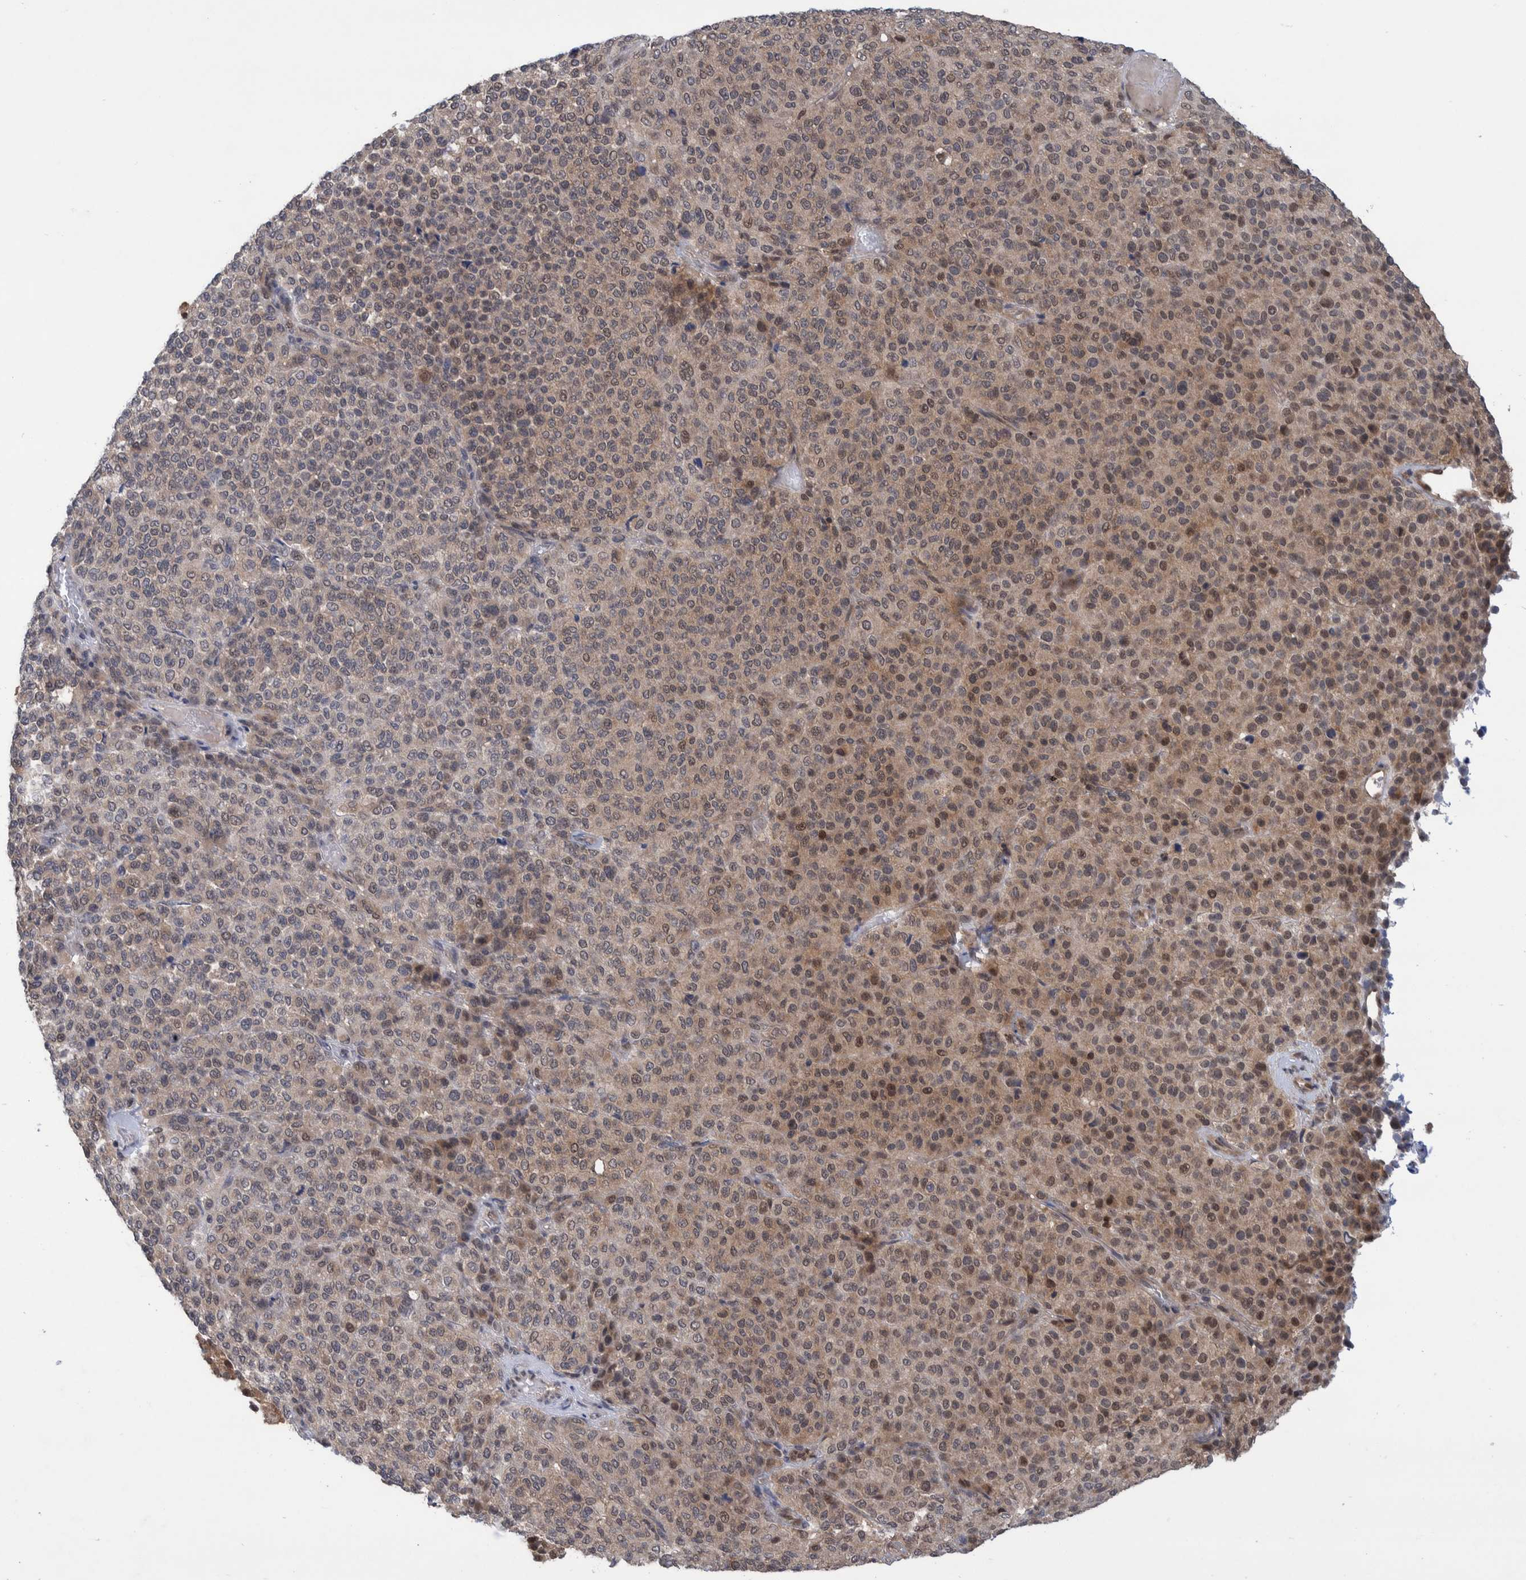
{"staining": {"intensity": "weak", "quantity": "25%-75%", "location": "cytoplasmic/membranous,nuclear"}, "tissue": "melanoma", "cell_type": "Tumor cells", "image_type": "cancer", "snomed": [{"axis": "morphology", "description": "Malignant melanoma, Metastatic site"}, {"axis": "topography", "description": "Pancreas"}], "caption": "Immunohistochemical staining of human malignant melanoma (metastatic site) displays weak cytoplasmic/membranous and nuclear protein expression in approximately 25%-75% of tumor cells.", "gene": "PLPBP", "patient": {"sex": "female", "age": 30}}